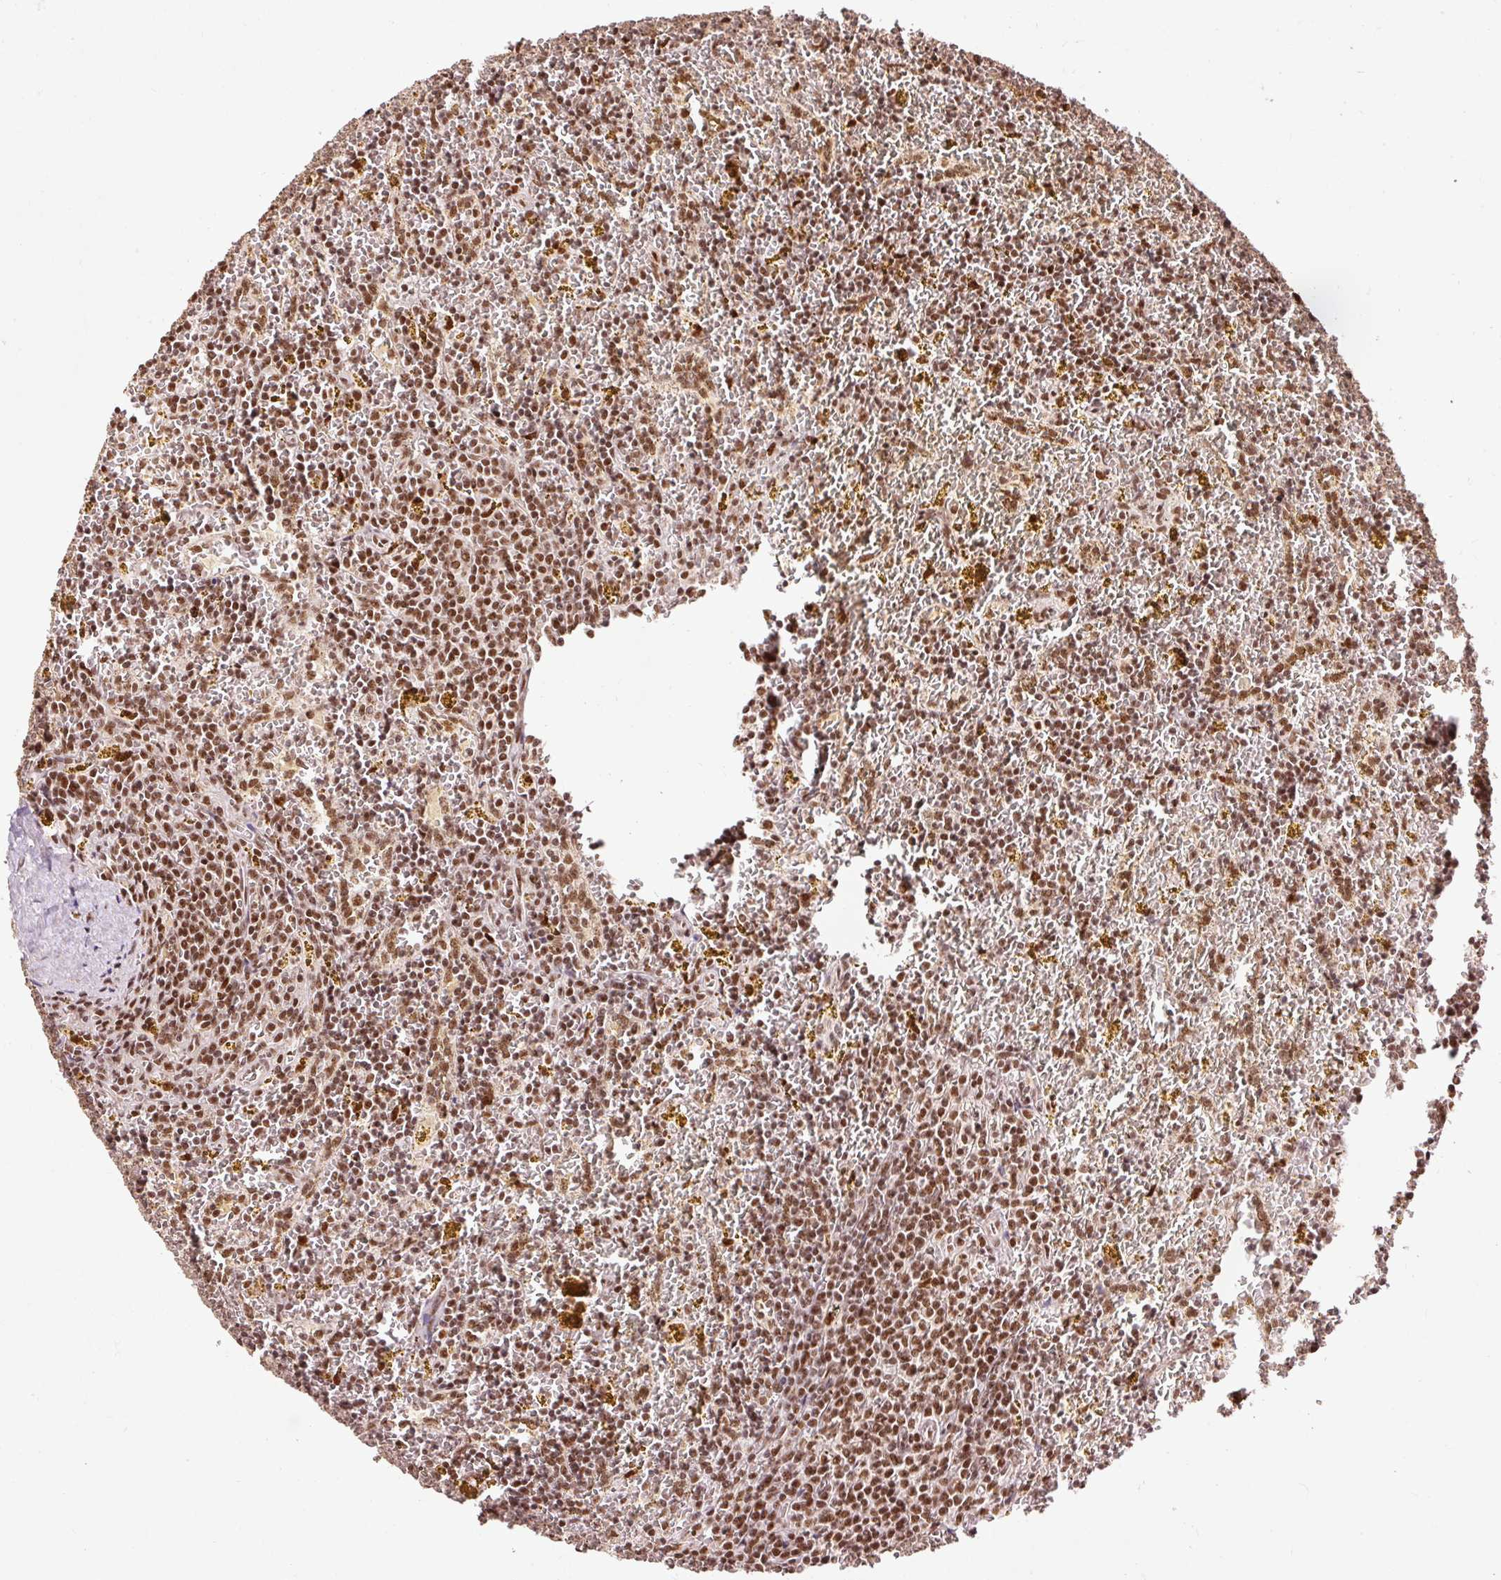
{"staining": {"intensity": "moderate", "quantity": ">75%", "location": "nuclear"}, "tissue": "lymphoma", "cell_type": "Tumor cells", "image_type": "cancer", "snomed": [{"axis": "morphology", "description": "Malignant lymphoma, non-Hodgkin's type, Low grade"}, {"axis": "topography", "description": "Spleen"}, {"axis": "topography", "description": "Lymph node"}], "caption": "Human low-grade malignant lymphoma, non-Hodgkin's type stained with a brown dye reveals moderate nuclear positive expression in approximately >75% of tumor cells.", "gene": "ZBTB44", "patient": {"sex": "female", "age": 66}}